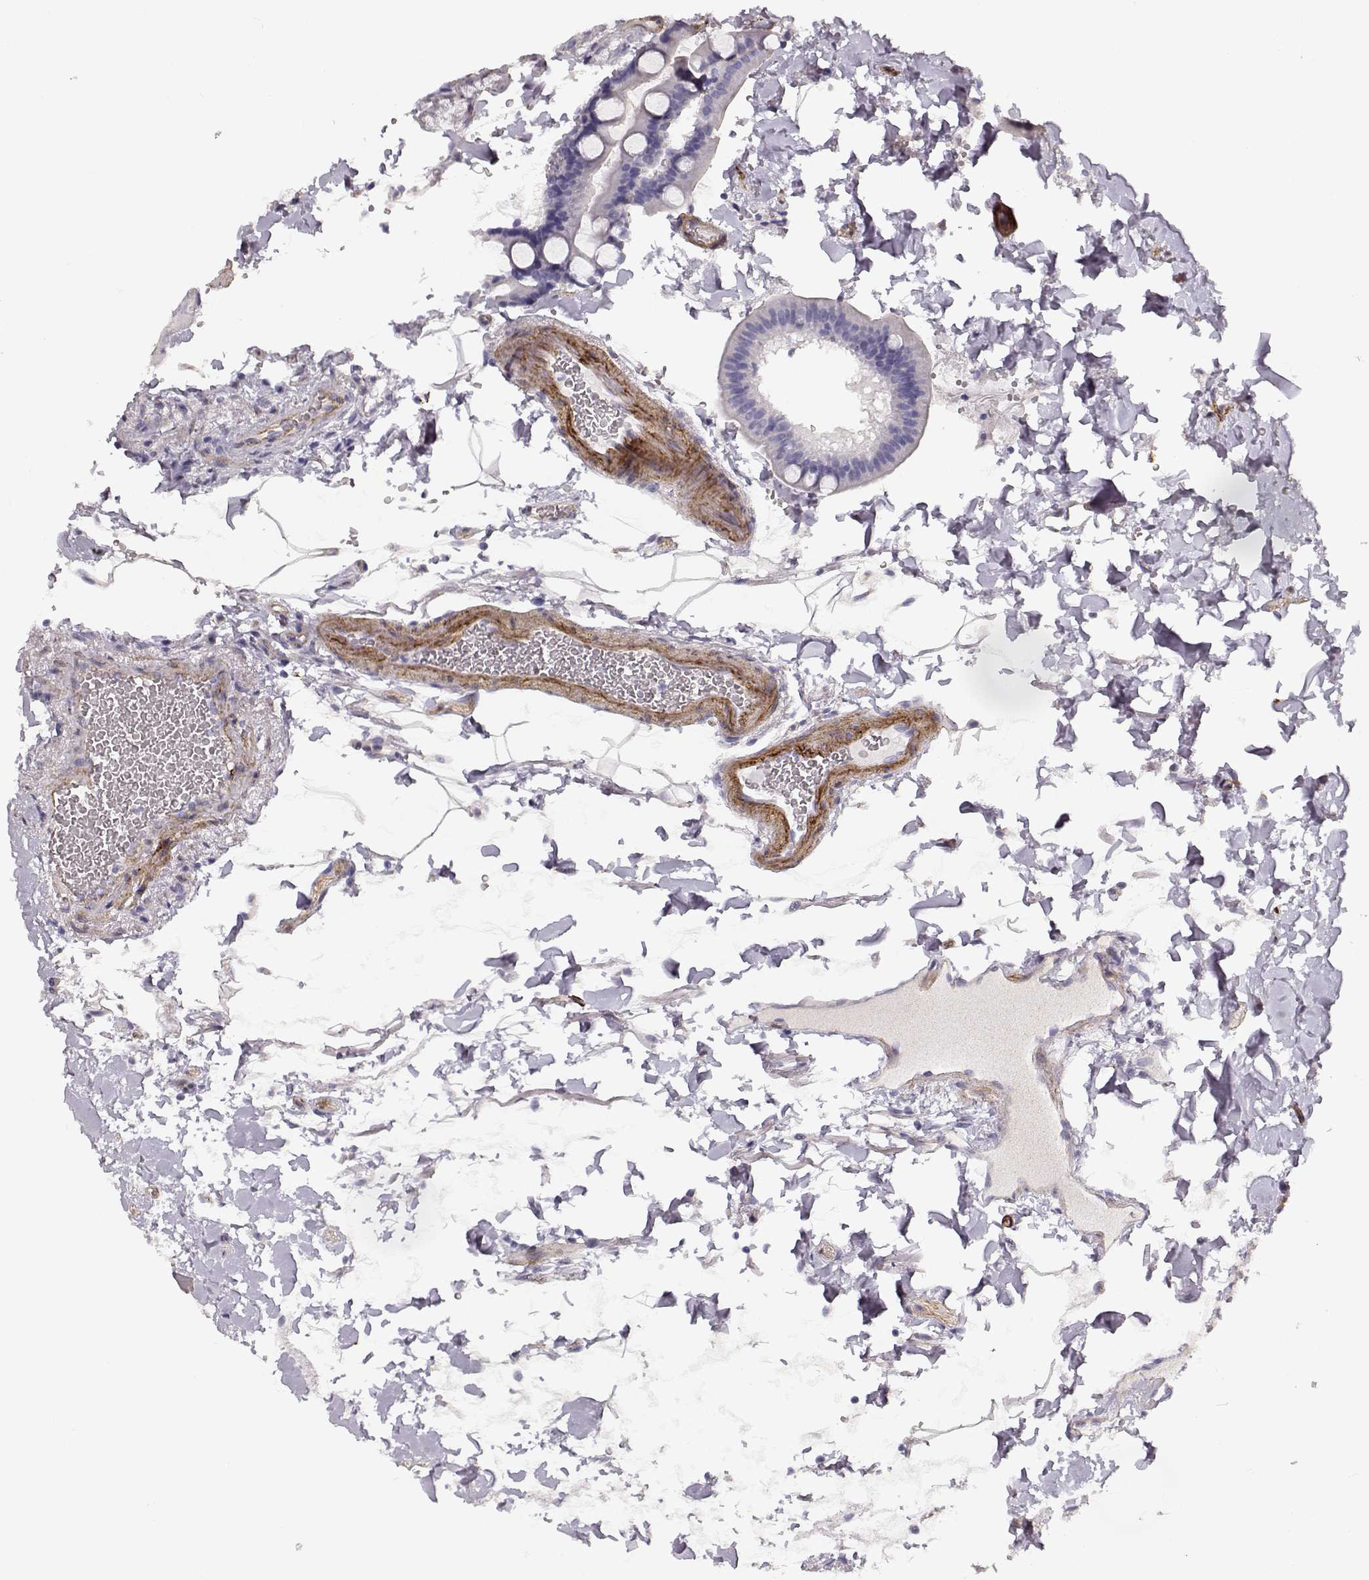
{"staining": {"intensity": "negative", "quantity": "none", "location": "none"}, "tissue": "duodenum", "cell_type": "Glandular cells", "image_type": "normal", "snomed": [{"axis": "morphology", "description": "Normal tissue, NOS"}, {"axis": "topography", "description": "Duodenum"}], "caption": "DAB (3,3'-diaminobenzidine) immunohistochemical staining of unremarkable duodenum exhibits no significant positivity in glandular cells.", "gene": "LAMC1", "patient": {"sex": "male", "age": 59}}